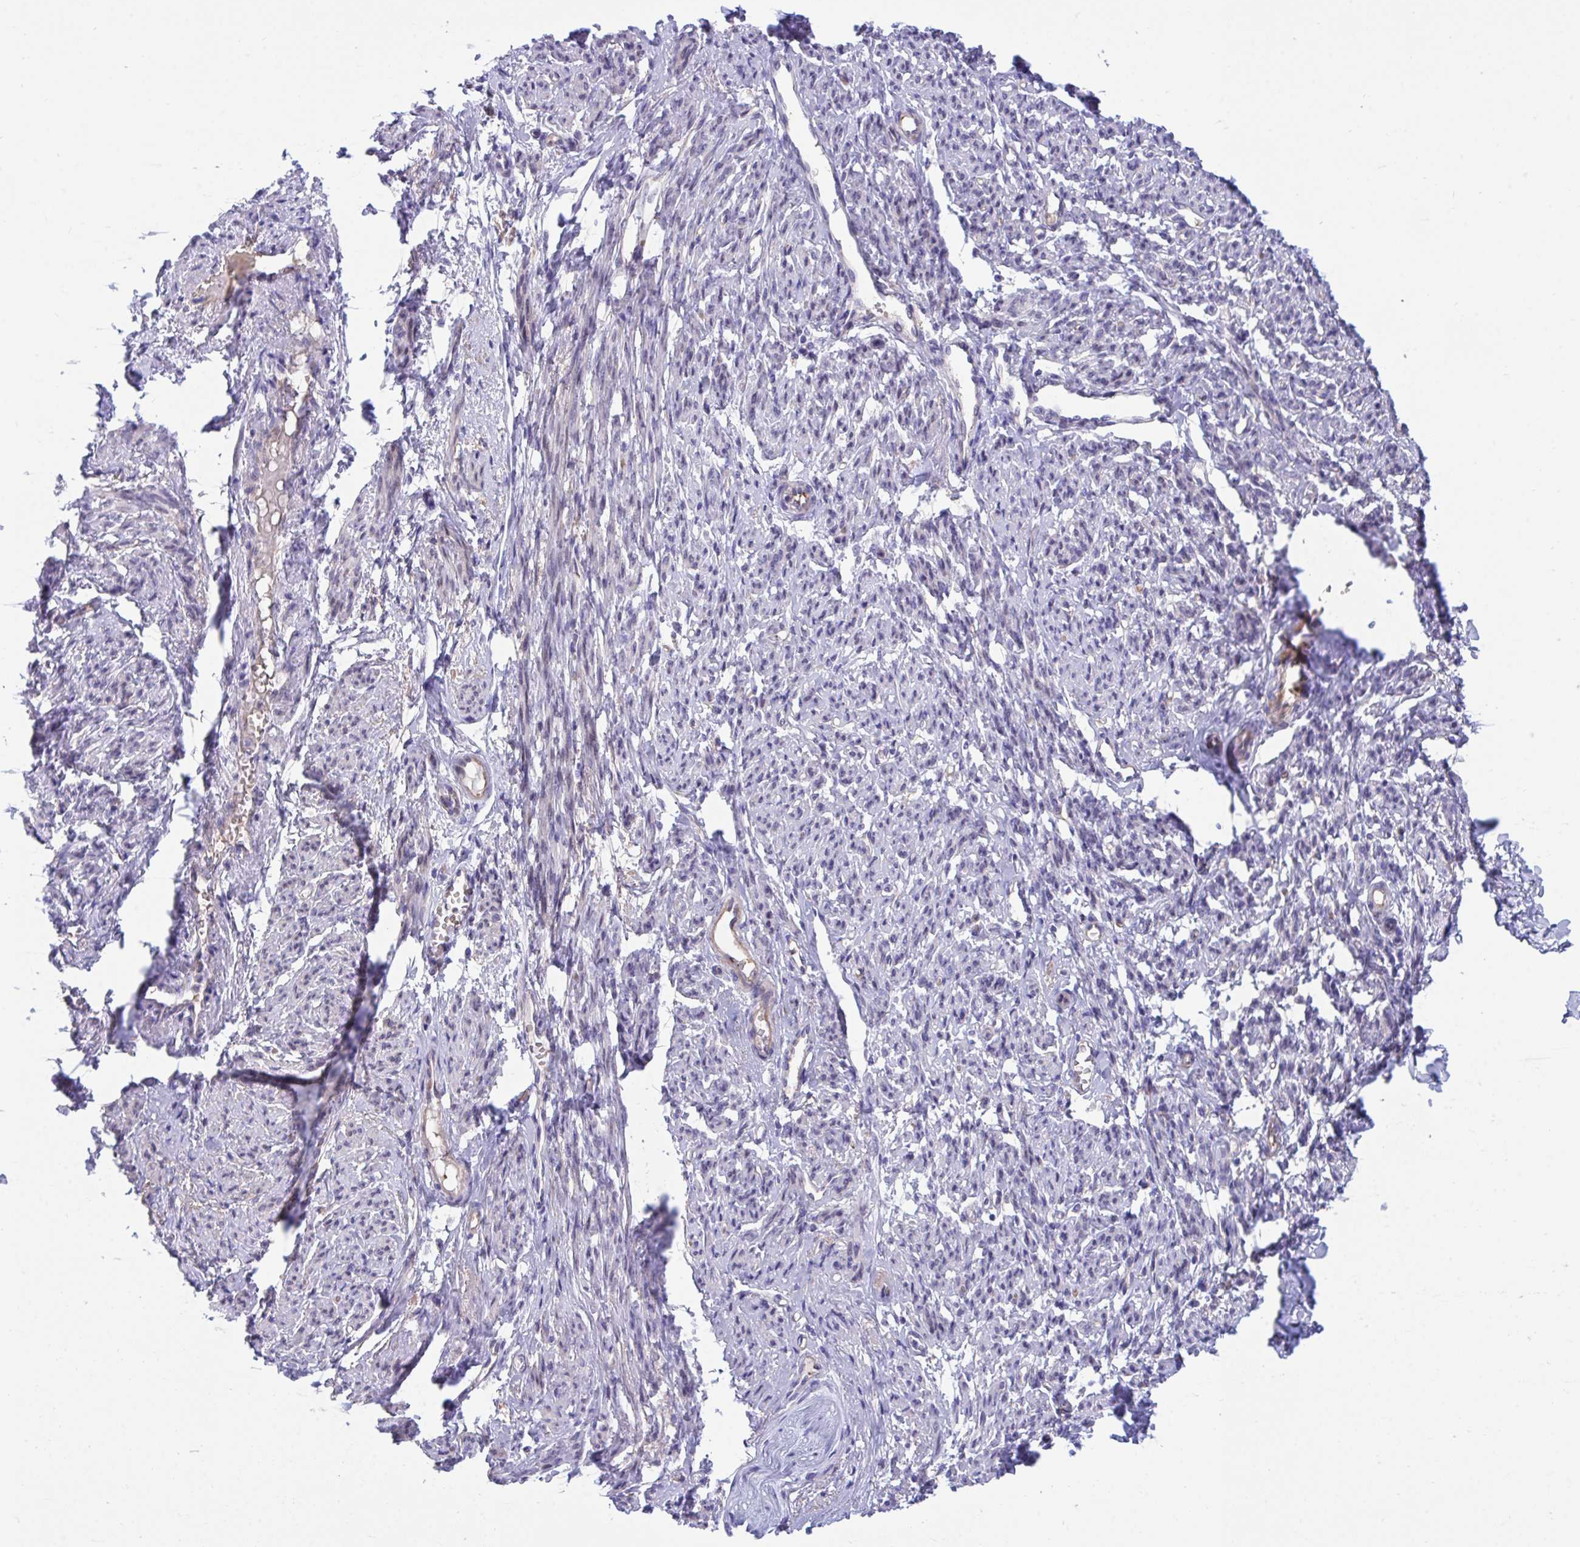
{"staining": {"intensity": "weak", "quantity": "<25%", "location": "nuclear"}, "tissue": "smooth muscle", "cell_type": "Smooth muscle cells", "image_type": "normal", "snomed": [{"axis": "morphology", "description": "Normal tissue, NOS"}, {"axis": "topography", "description": "Smooth muscle"}], "caption": "Histopathology image shows no significant protein staining in smooth muscle cells of unremarkable smooth muscle.", "gene": "CENPQ", "patient": {"sex": "female", "age": 65}}